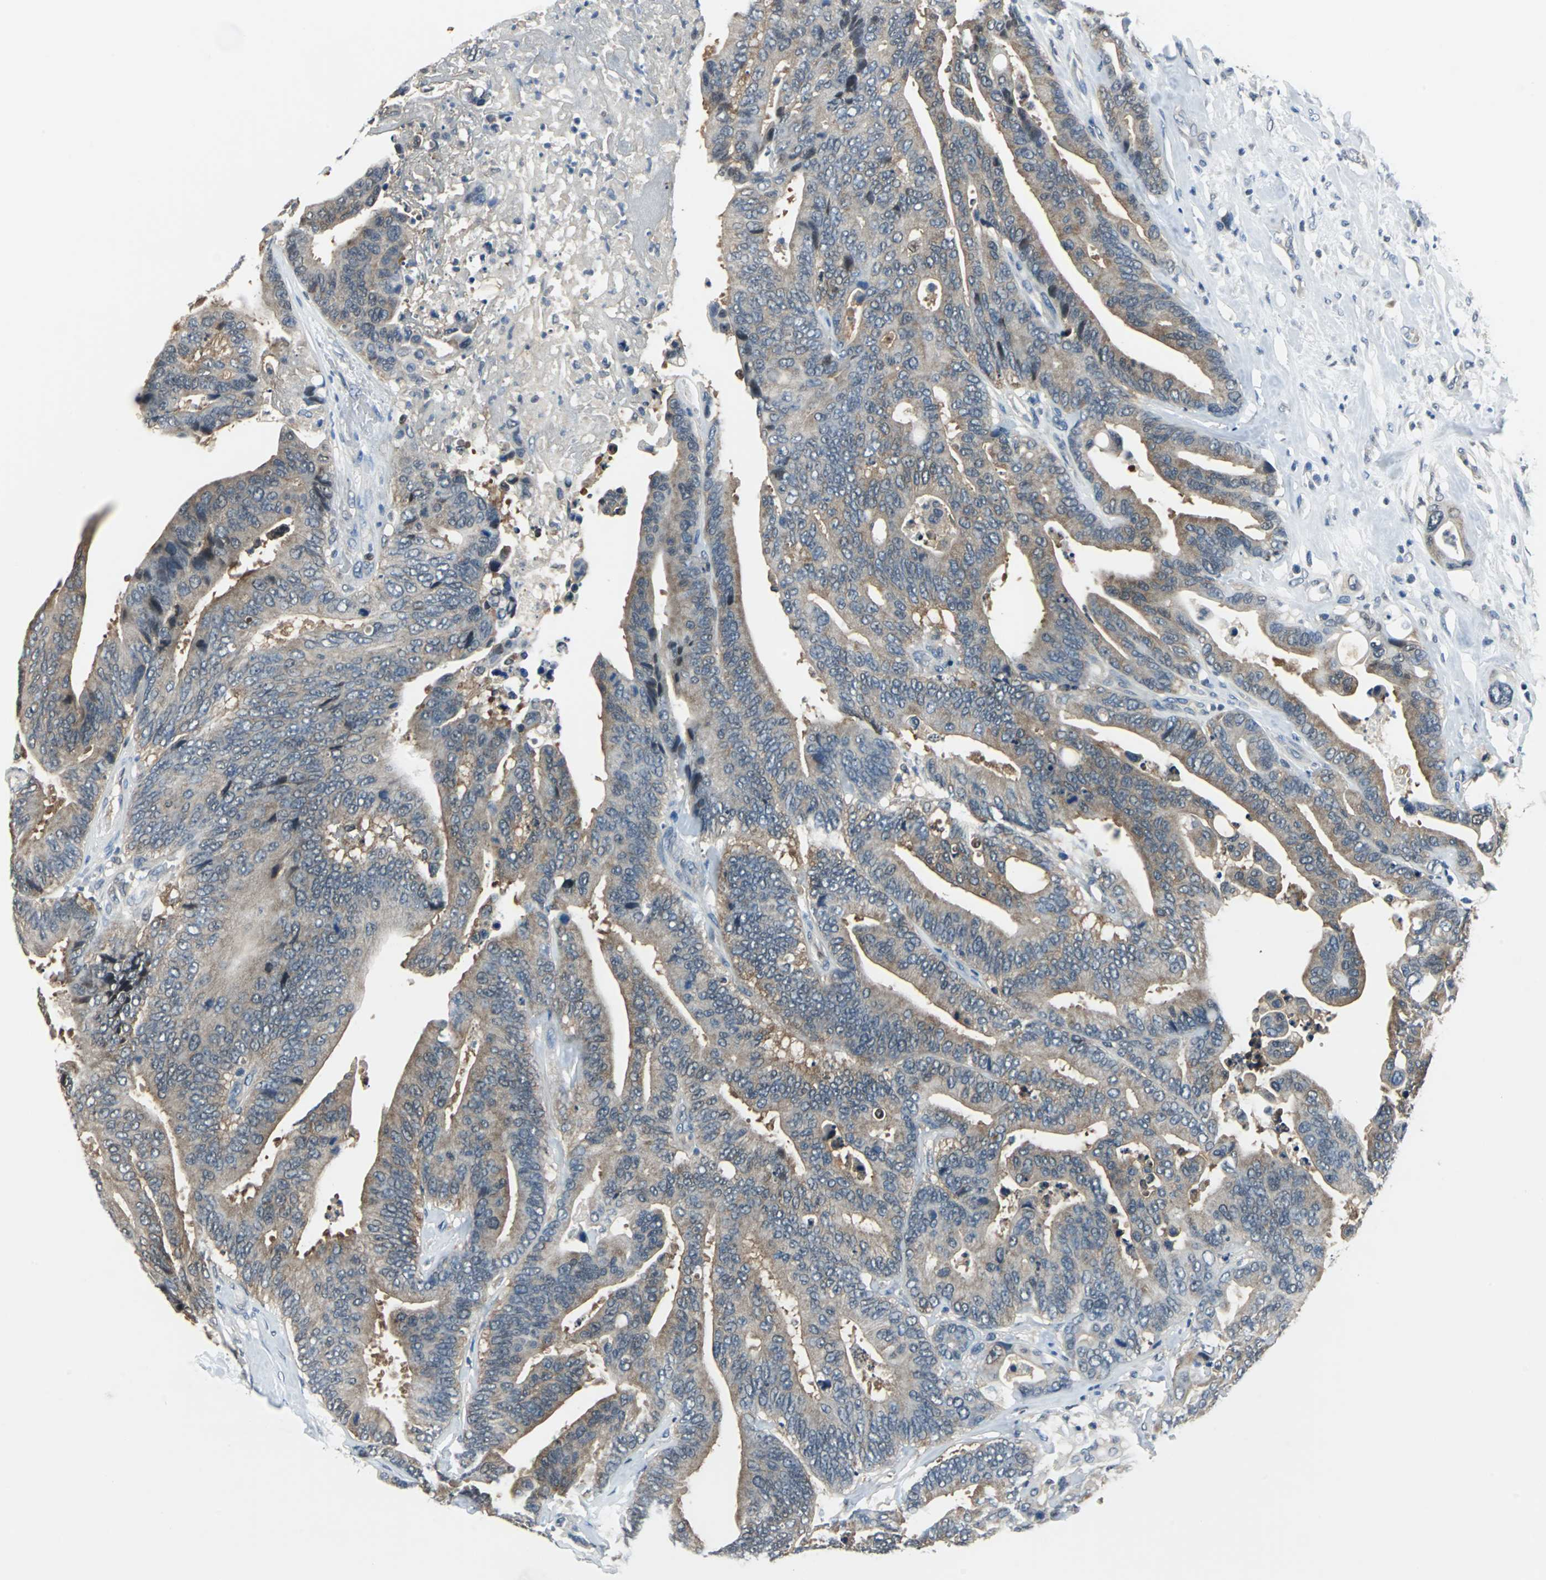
{"staining": {"intensity": "weak", "quantity": "25%-75%", "location": "cytoplasmic/membranous,nuclear"}, "tissue": "colorectal cancer", "cell_type": "Tumor cells", "image_type": "cancer", "snomed": [{"axis": "morphology", "description": "Normal tissue, NOS"}, {"axis": "morphology", "description": "Adenocarcinoma, NOS"}, {"axis": "topography", "description": "Colon"}], "caption": "This image exhibits immunohistochemistry staining of human colorectal adenocarcinoma, with low weak cytoplasmic/membranous and nuclear staining in about 25%-75% of tumor cells.", "gene": "PSME1", "patient": {"sex": "male", "age": 82}}